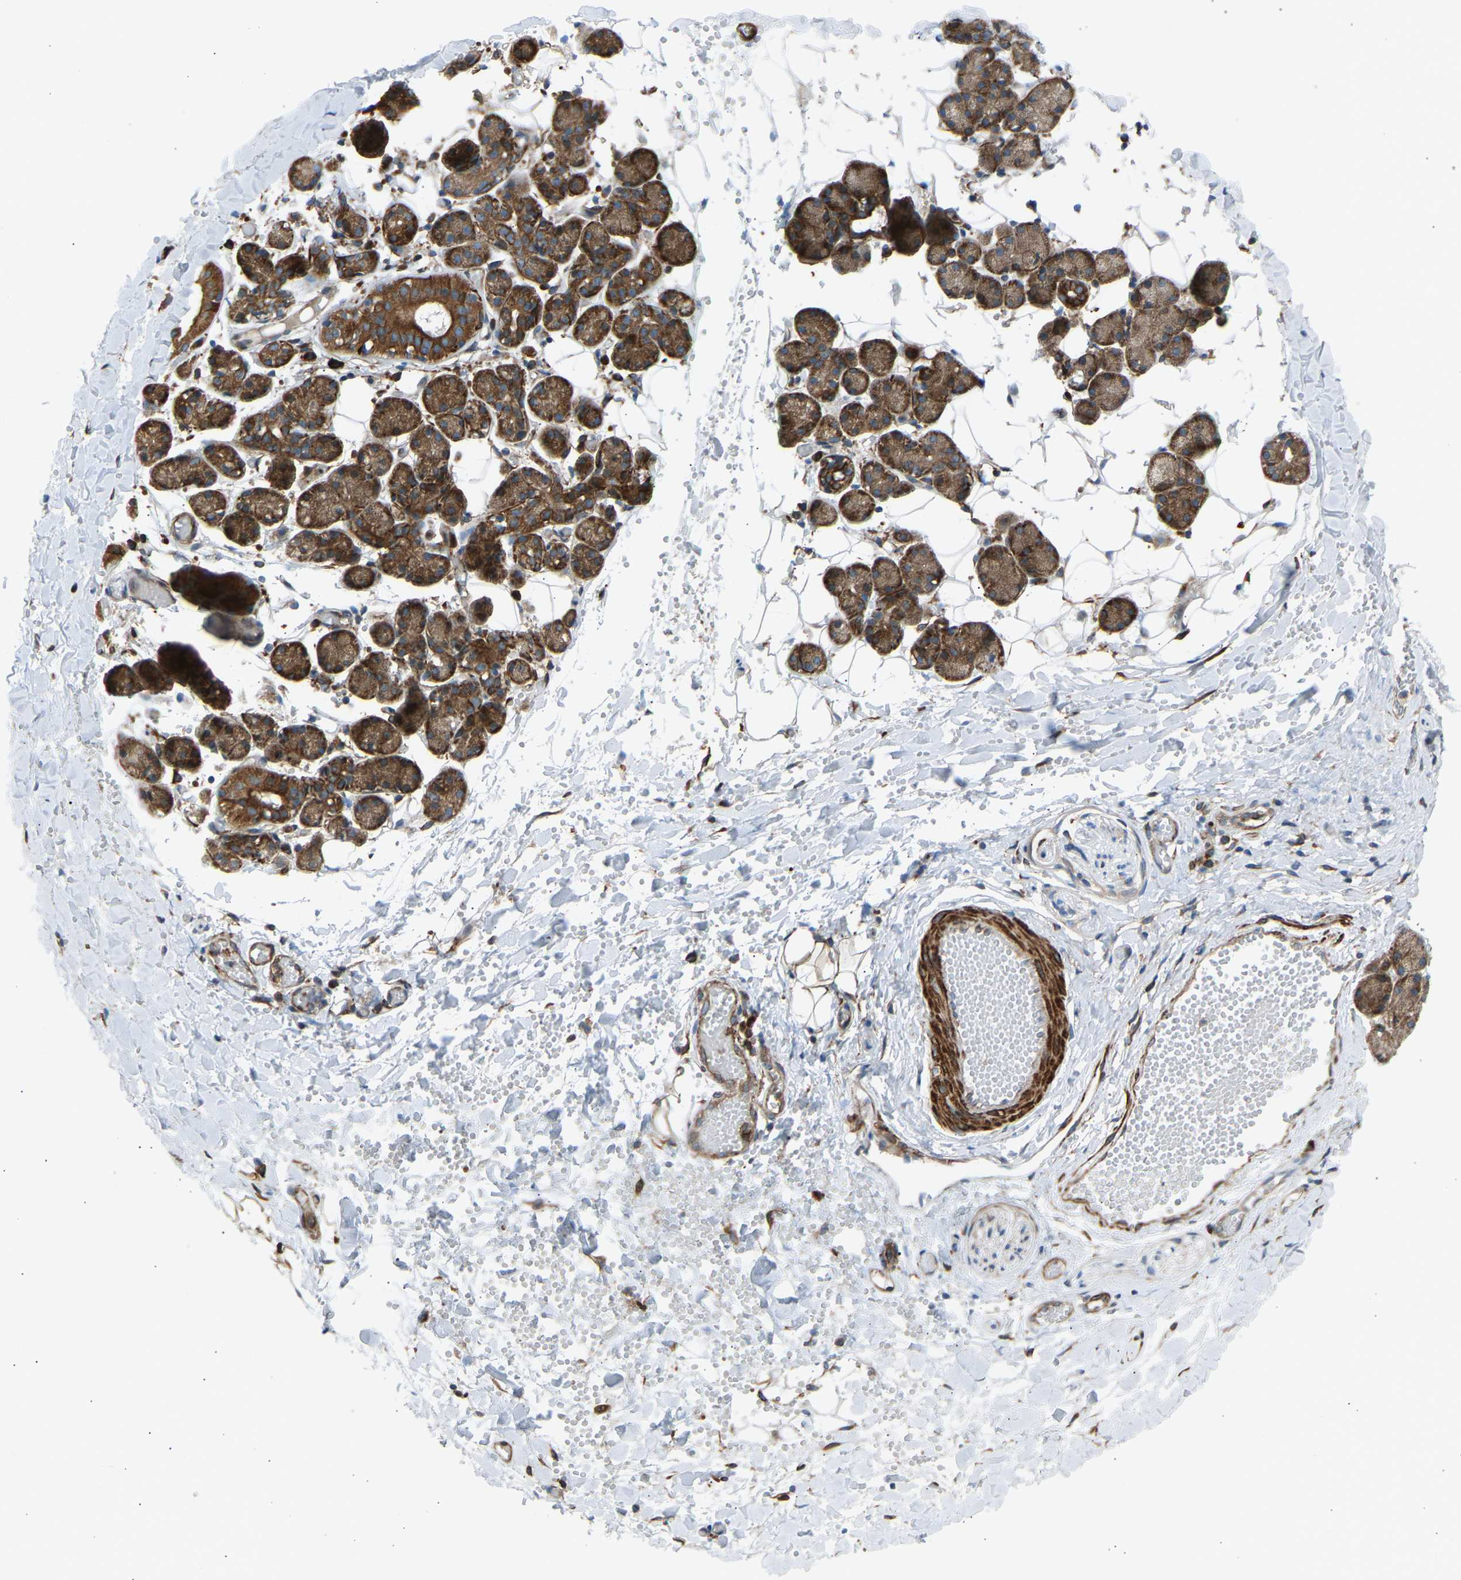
{"staining": {"intensity": "strong", "quantity": ">75%", "location": "cytoplasmic/membranous"}, "tissue": "salivary gland", "cell_type": "Glandular cells", "image_type": "normal", "snomed": [{"axis": "morphology", "description": "Normal tissue, NOS"}, {"axis": "topography", "description": "Salivary gland"}], "caption": "Brown immunohistochemical staining in unremarkable human salivary gland reveals strong cytoplasmic/membranous expression in about >75% of glandular cells.", "gene": "VPS41", "patient": {"sex": "female", "age": 33}}